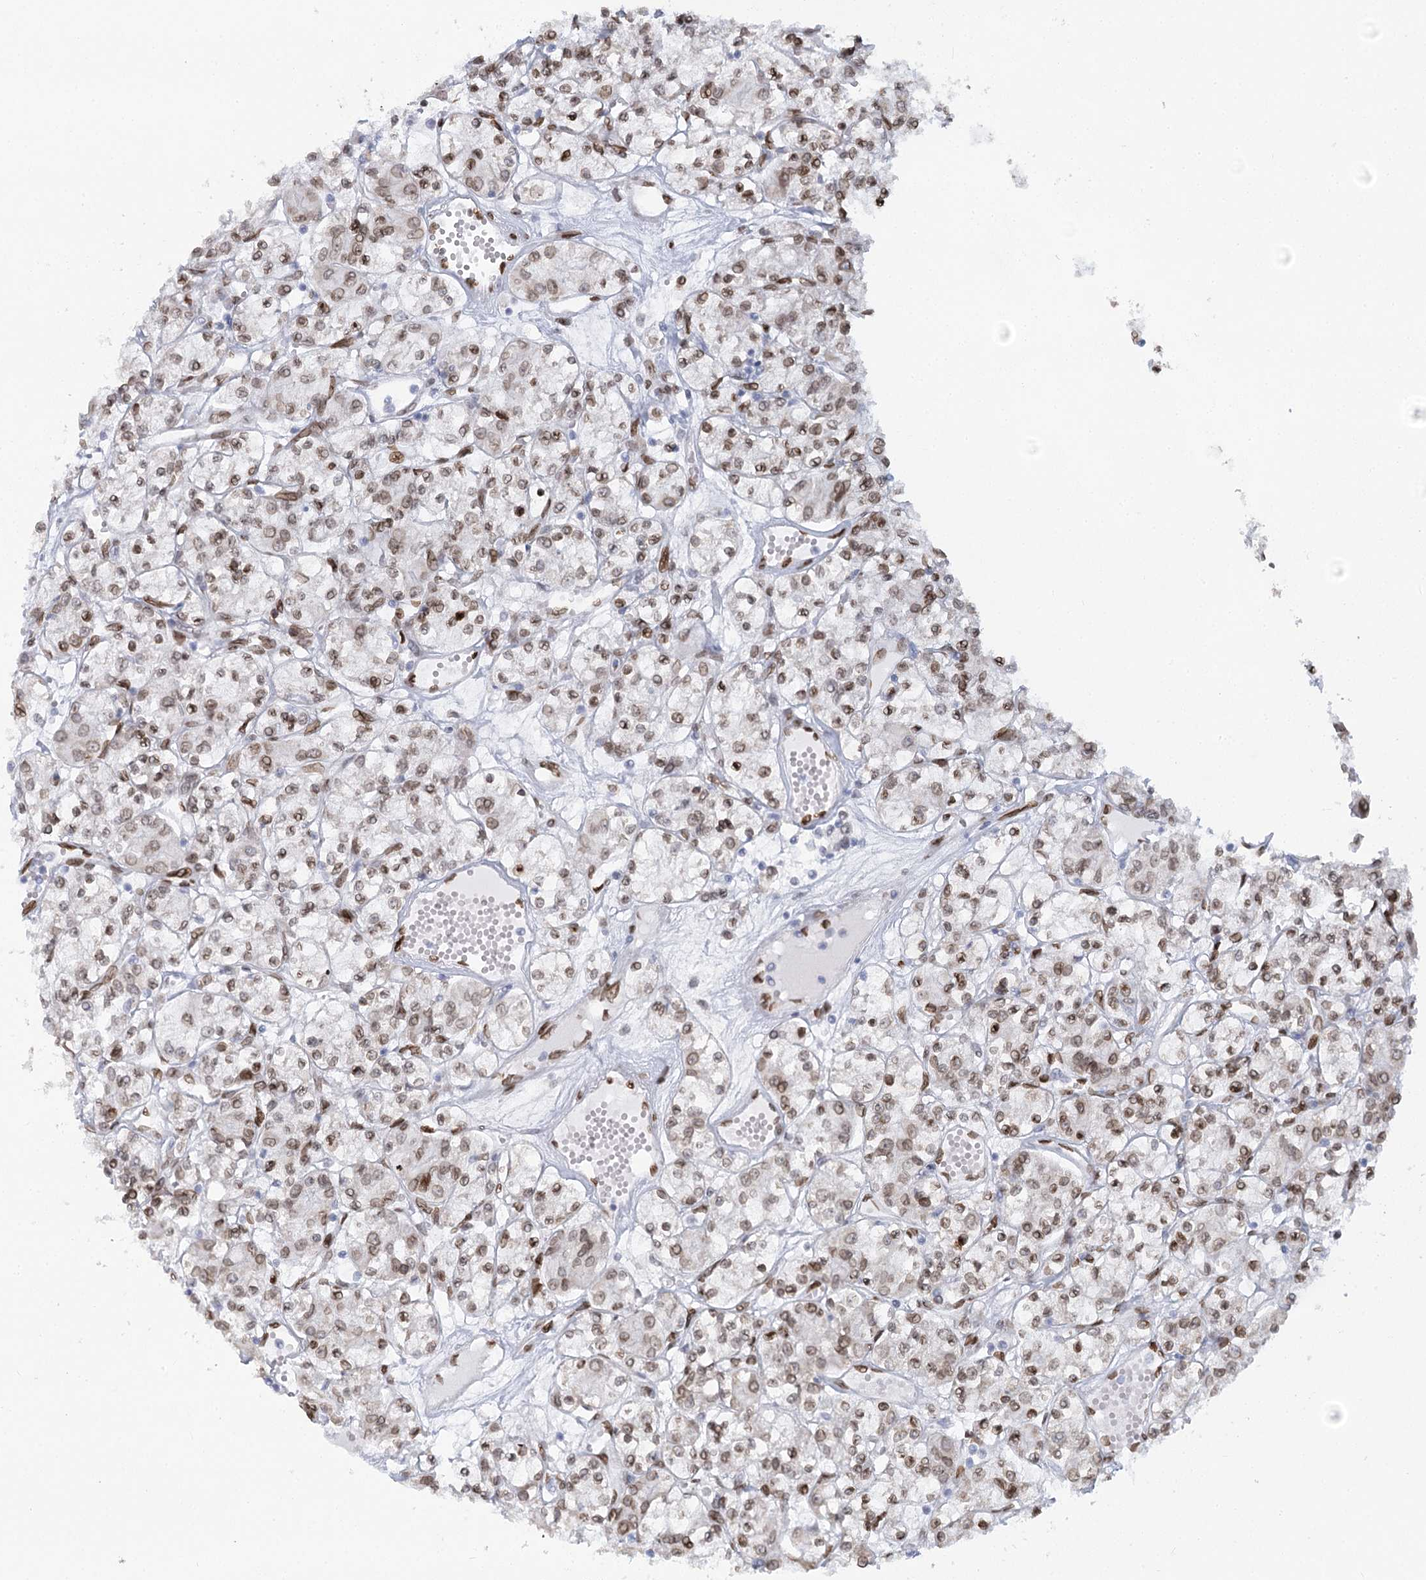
{"staining": {"intensity": "moderate", "quantity": ">75%", "location": "nuclear"}, "tissue": "renal cancer", "cell_type": "Tumor cells", "image_type": "cancer", "snomed": [{"axis": "morphology", "description": "Adenocarcinoma, NOS"}, {"axis": "topography", "description": "Kidney"}], "caption": "A photomicrograph of renal cancer stained for a protein reveals moderate nuclear brown staining in tumor cells.", "gene": "VWA5A", "patient": {"sex": "female", "age": 59}}